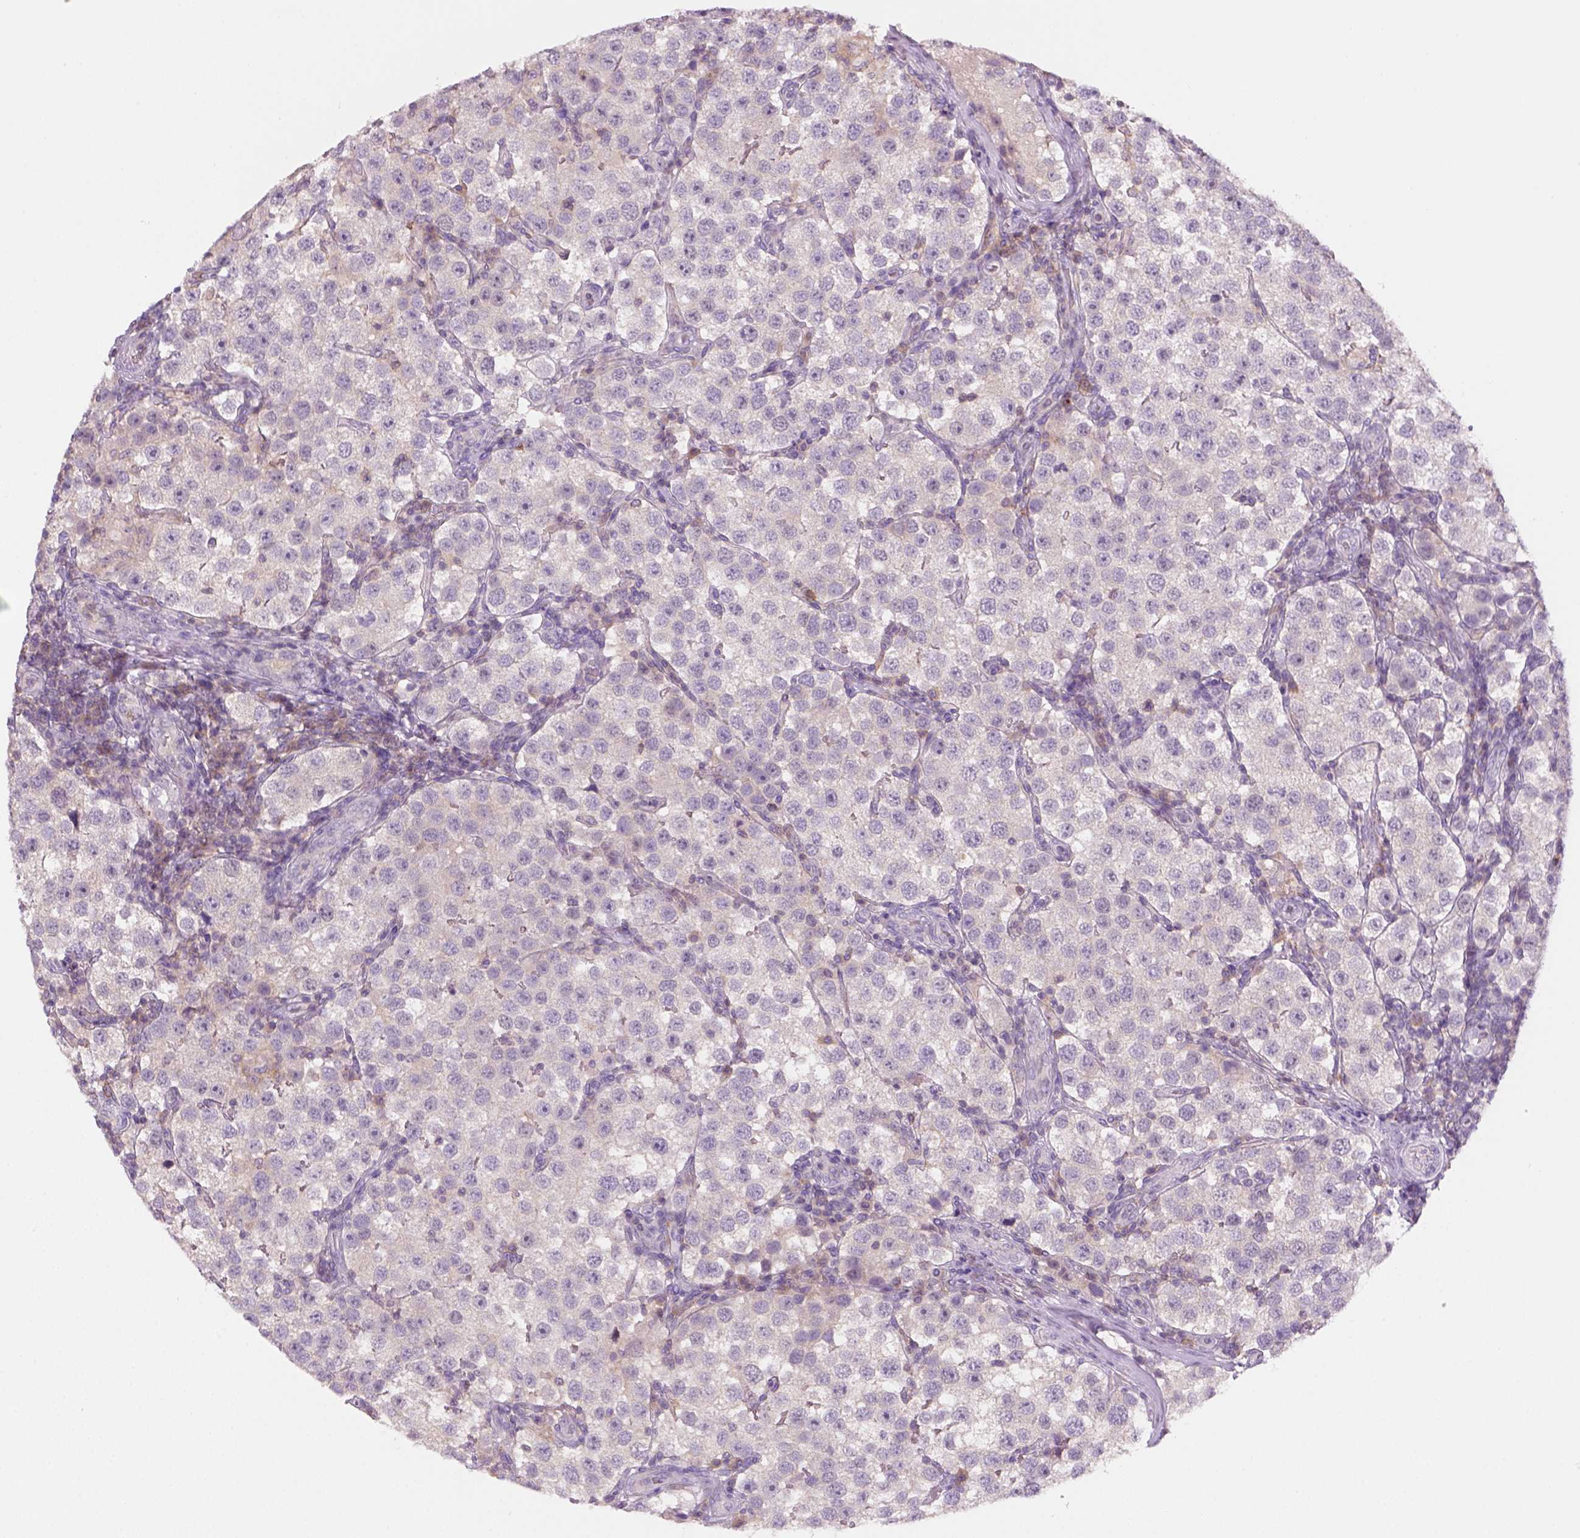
{"staining": {"intensity": "negative", "quantity": "none", "location": "none"}, "tissue": "testis cancer", "cell_type": "Tumor cells", "image_type": "cancer", "snomed": [{"axis": "morphology", "description": "Seminoma, NOS"}, {"axis": "topography", "description": "Testis"}], "caption": "High power microscopy photomicrograph of an immunohistochemistry photomicrograph of testis cancer (seminoma), revealing no significant staining in tumor cells. The staining is performed using DAB brown chromogen with nuclei counter-stained in using hematoxylin.", "gene": "GOT1", "patient": {"sex": "male", "age": 37}}